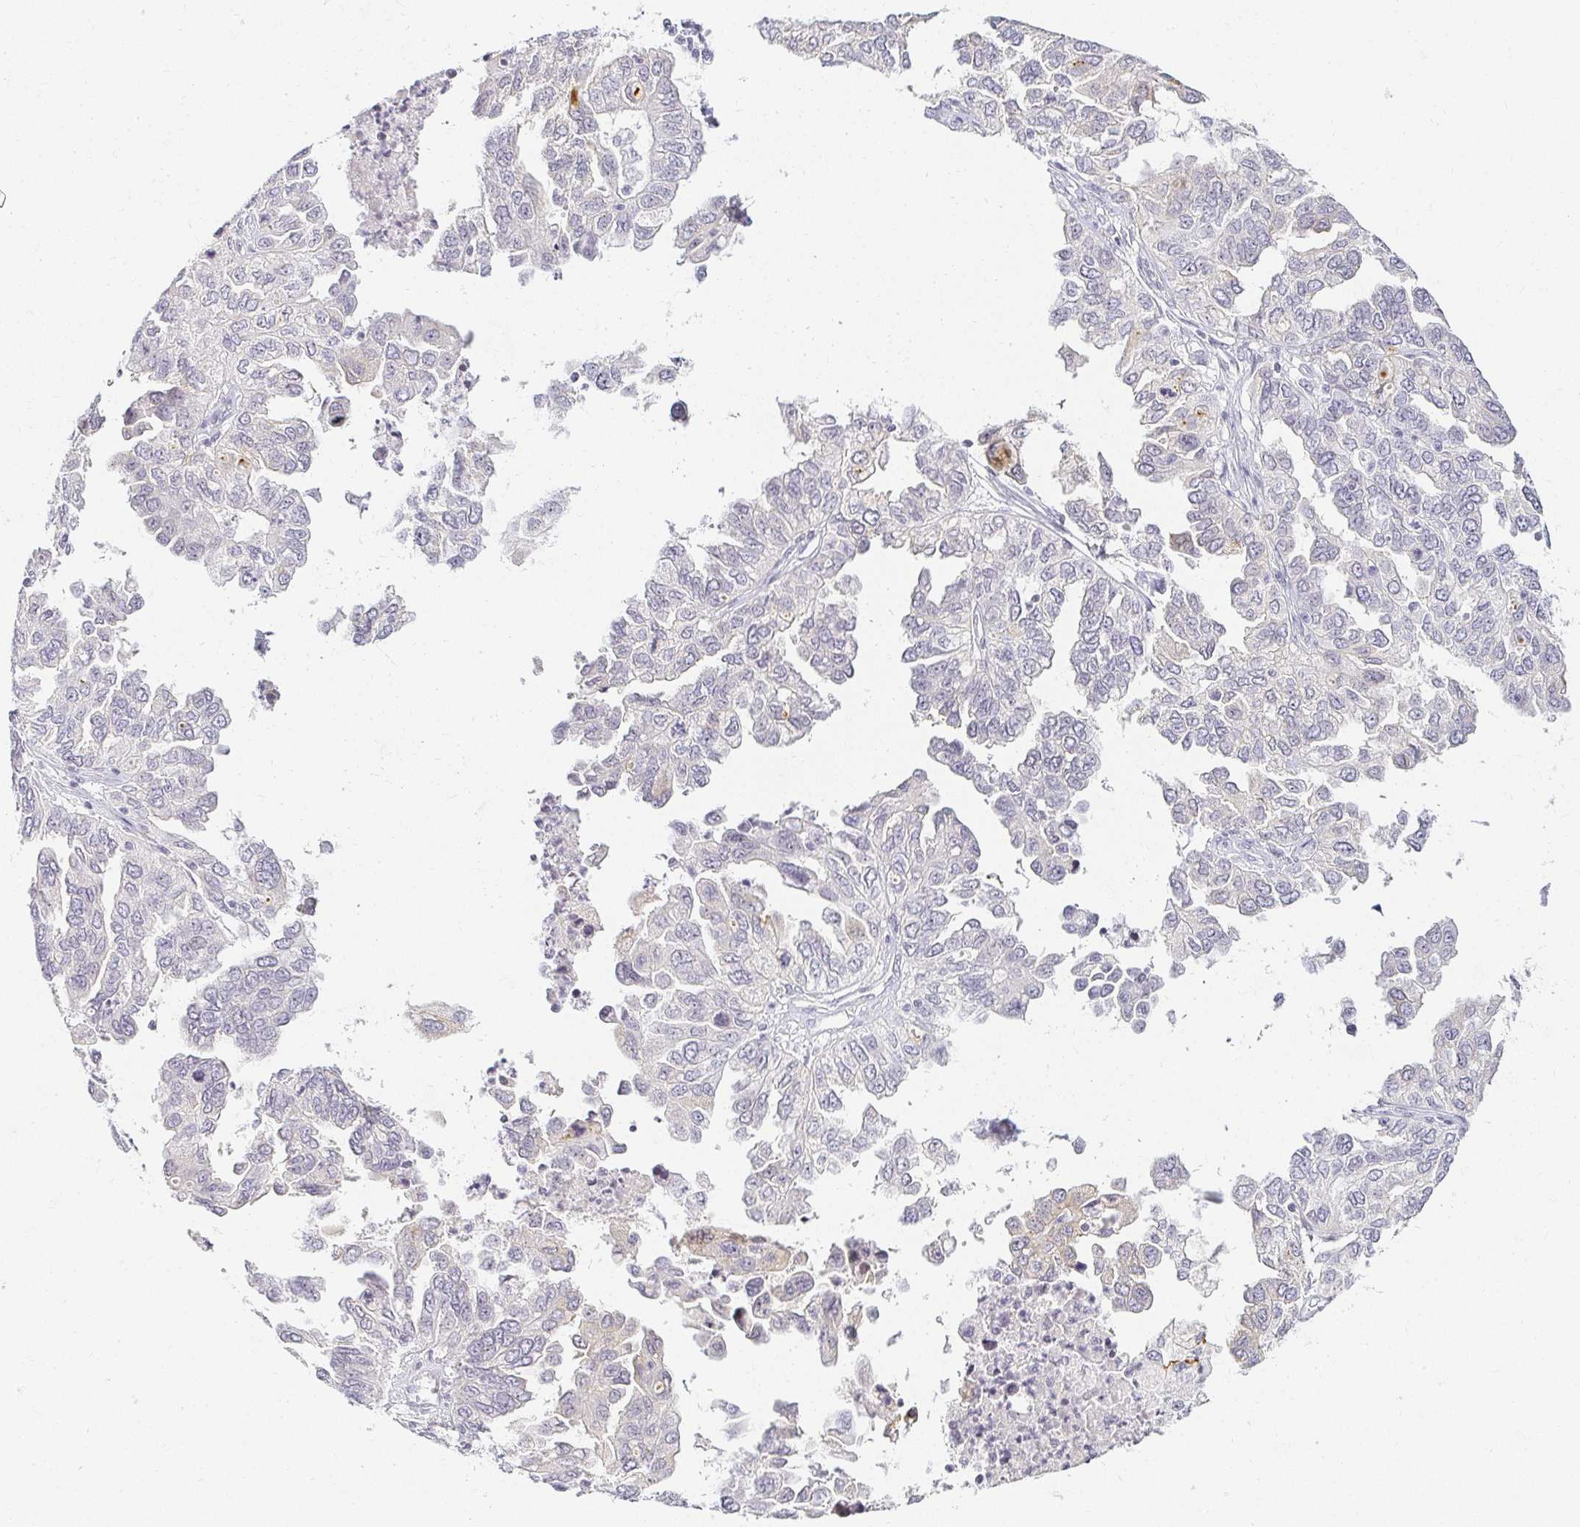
{"staining": {"intensity": "negative", "quantity": "none", "location": "none"}, "tissue": "ovarian cancer", "cell_type": "Tumor cells", "image_type": "cancer", "snomed": [{"axis": "morphology", "description": "Cystadenocarcinoma, serous, NOS"}, {"axis": "topography", "description": "Ovary"}], "caption": "Immunohistochemistry photomicrograph of neoplastic tissue: ovarian cancer (serous cystadenocarcinoma) stained with DAB (3,3'-diaminobenzidine) exhibits no significant protein expression in tumor cells.", "gene": "ACAN", "patient": {"sex": "female", "age": 53}}